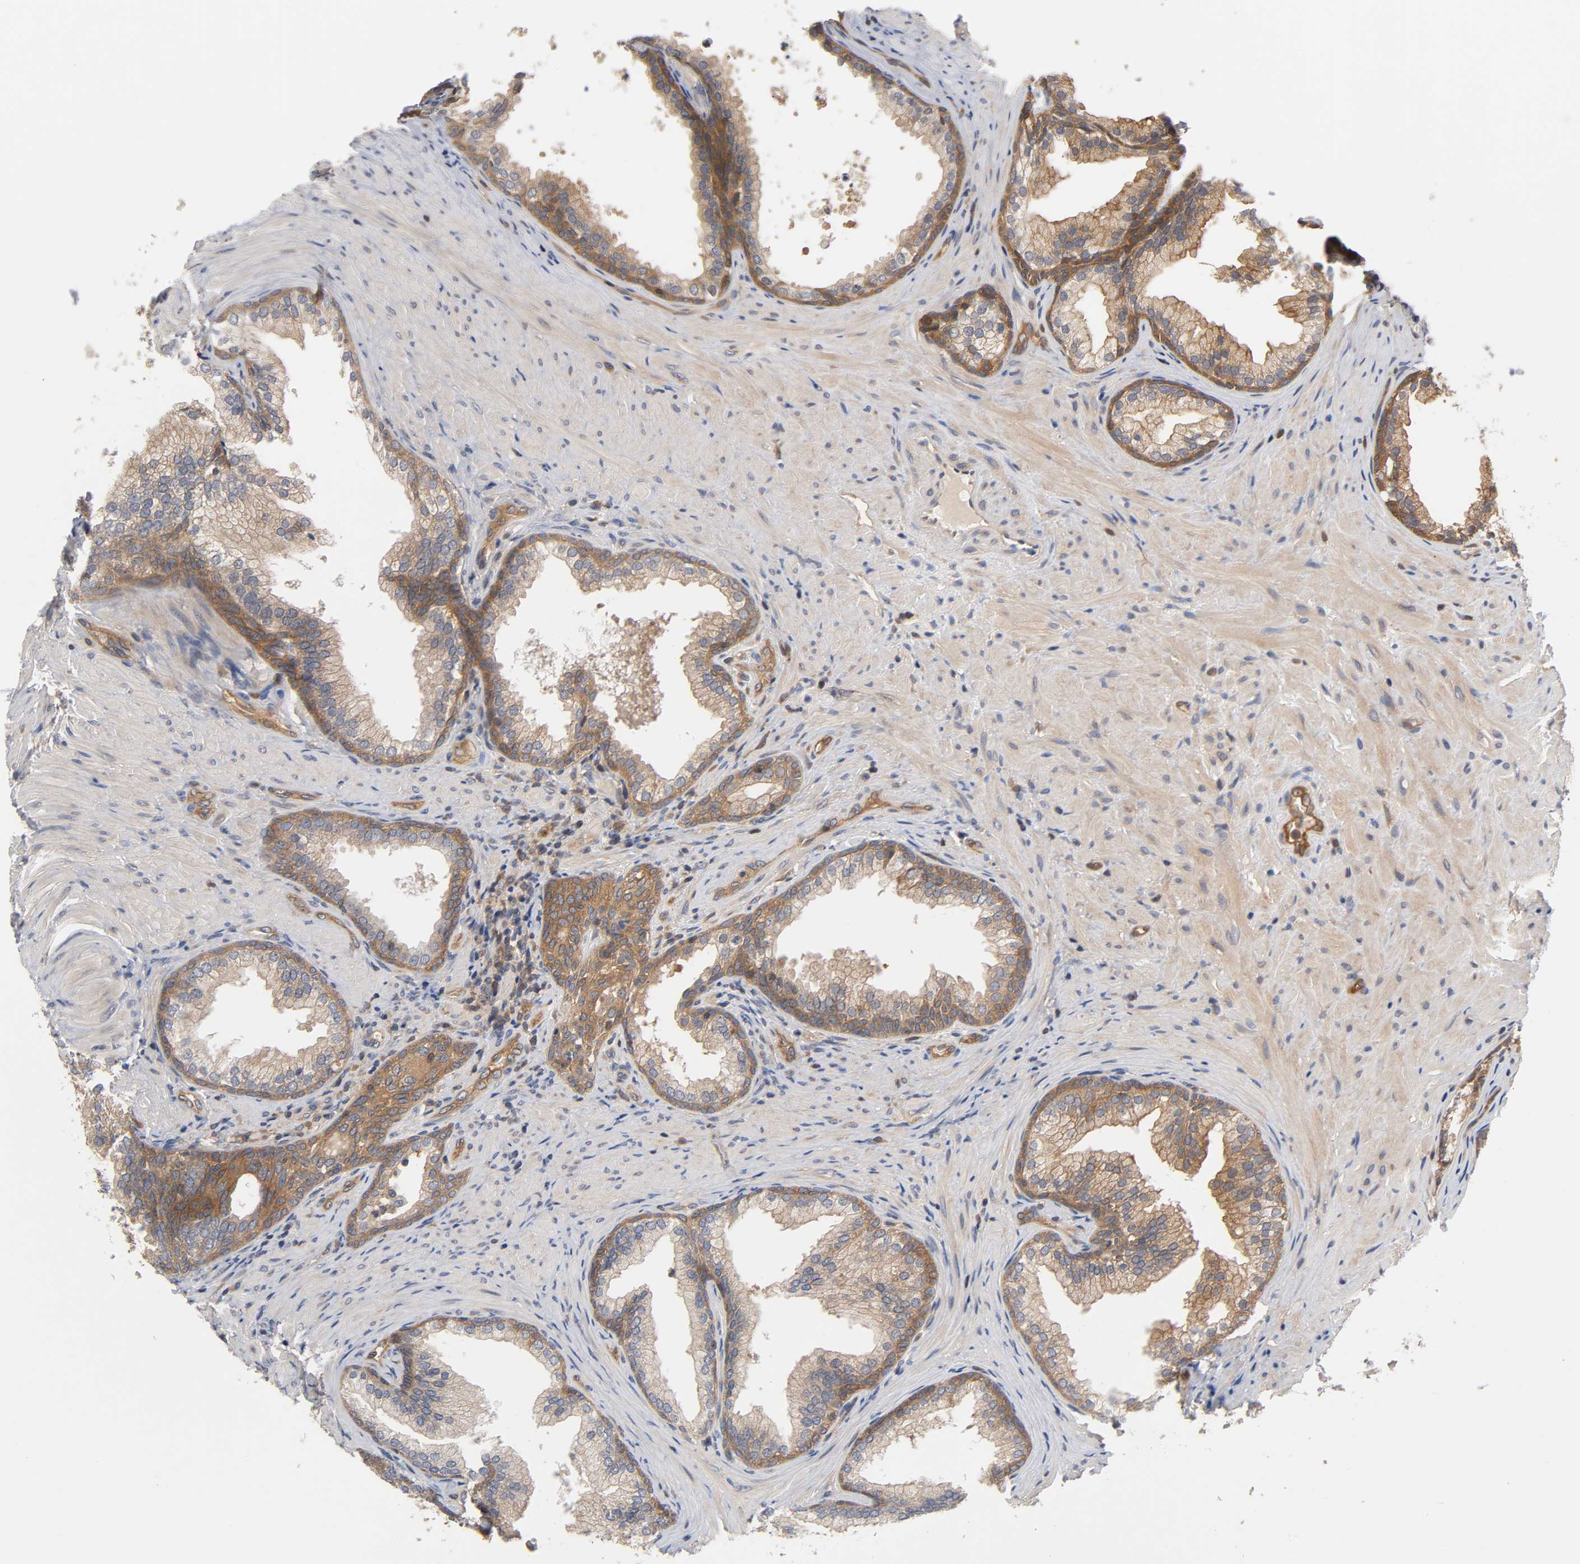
{"staining": {"intensity": "moderate", "quantity": ">75%", "location": "cytoplasmic/membranous"}, "tissue": "prostate", "cell_type": "Glandular cells", "image_type": "normal", "snomed": [{"axis": "morphology", "description": "Normal tissue, NOS"}, {"axis": "topography", "description": "Prostate"}], "caption": "Protein analysis of benign prostate shows moderate cytoplasmic/membranous staining in approximately >75% of glandular cells.", "gene": "PRKAB1", "patient": {"sex": "male", "age": 76}}